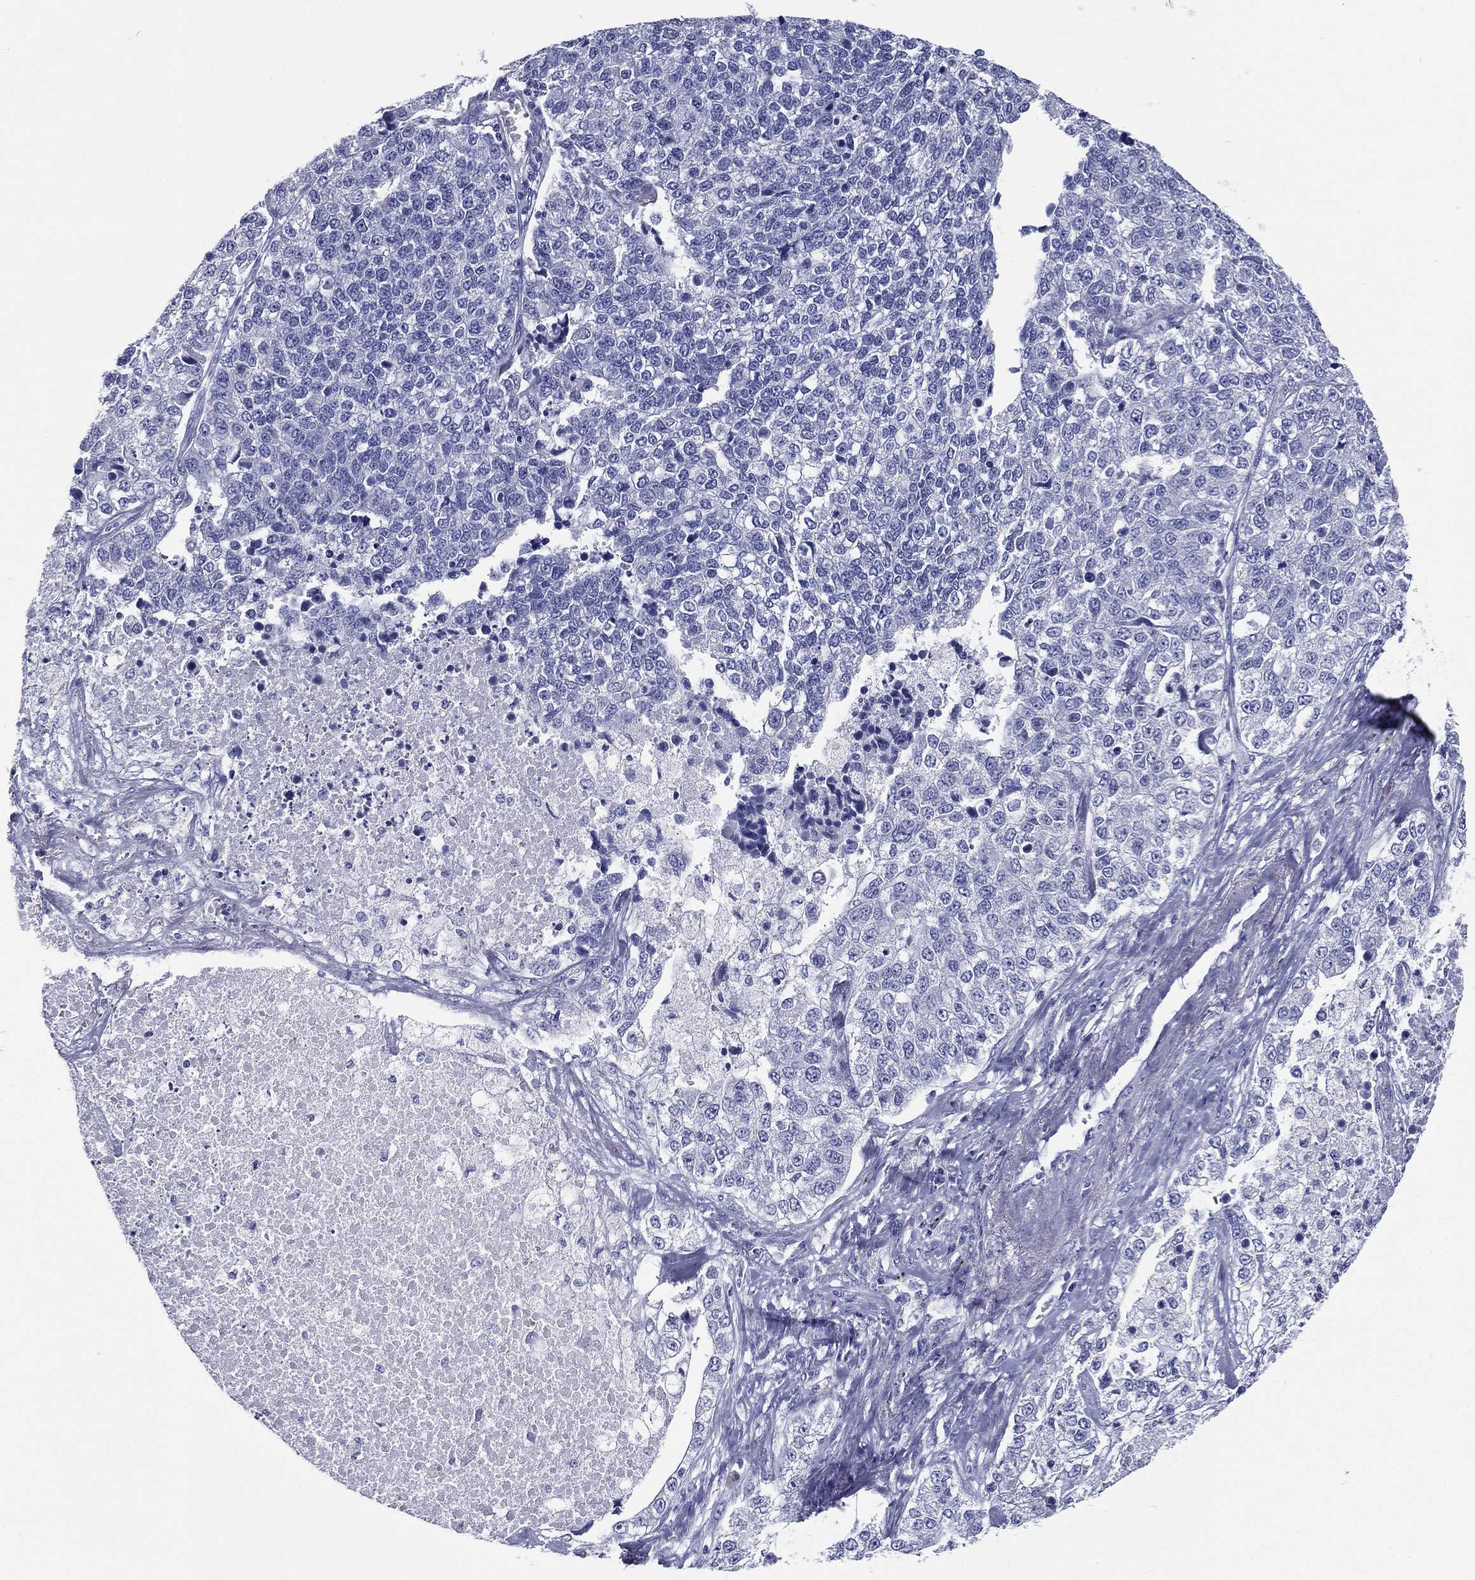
{"staining": {"intensity": "negative", "quantity": "none", "location": "none"}, "tissue": "lung cancer", "cell_type": "Tumor cells", "image_type": "cancer", "snomed": [{"axis": "morphology", "description": "Adenocarcinoma, NOS"}, {"axis": "topography", "description": "Lung"}], "caption": "Tumor cells are negative for brown protein staining in lung adenocarcinoma. Brightfield microscopy of IHC stained with DAB (brown) and hematoxylin (blue), captured at high magnification.", "gene": "RSPH4A", "patient": {"sex": "male", "age": 49}}